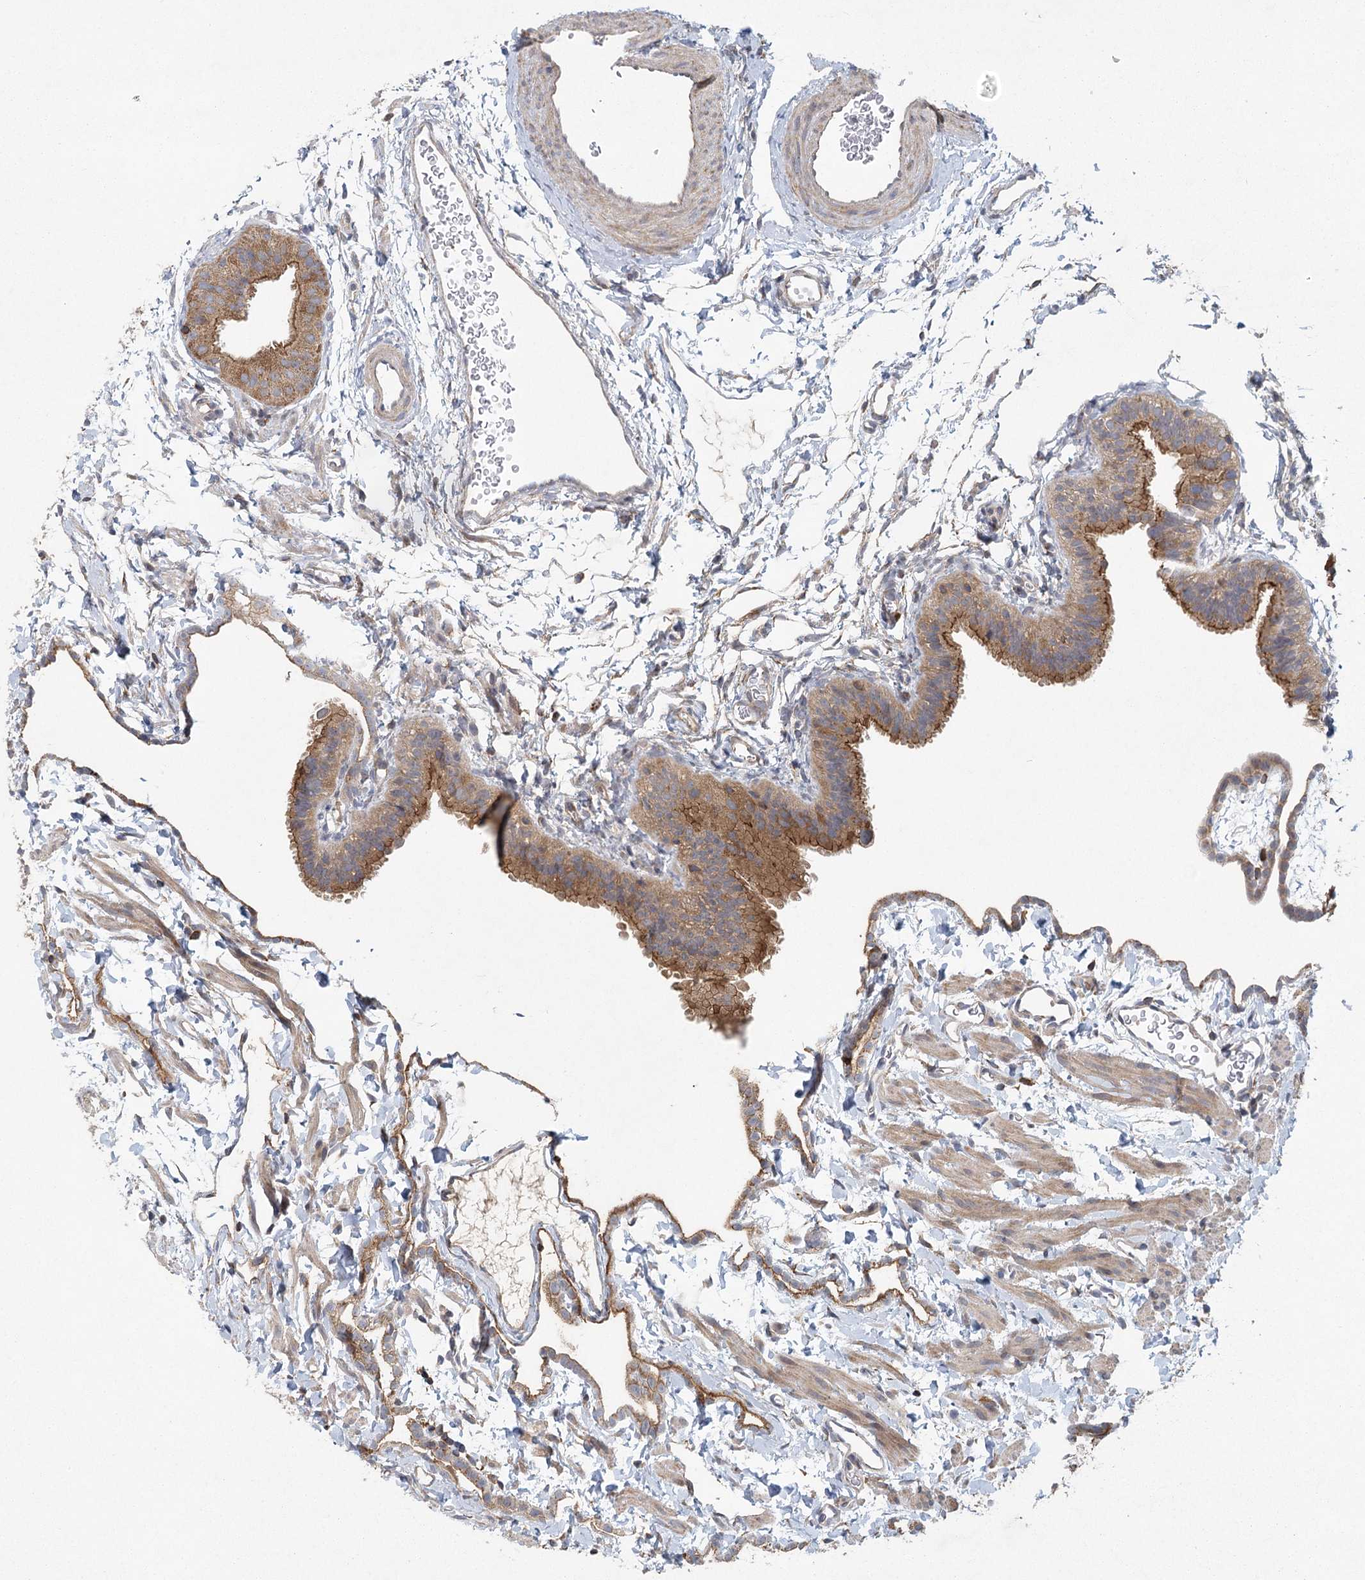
{"staining": {"intensity": "moderate", "quantity": ">75%", "location": "cytoplasmic/membranous"}, "tissue": "fallopian tube", "cell_type": "Glandular cells", "image_type": "normal", "snomed": [{"axis": "morphology", "description": "Normal tissue, NOS"}, {"axis": "topography", "description": "Fallopian tube"}], "caption": "IHC photomicrograph of benign human fallopian tube stained for a protein (brown), which exhibits medium levels of moderate cytoplasmic/membranous staining in approximately >75% of glandular cells.", "gene": "PLEKHA7", "patient": {"sex": "female", "age": 35}}